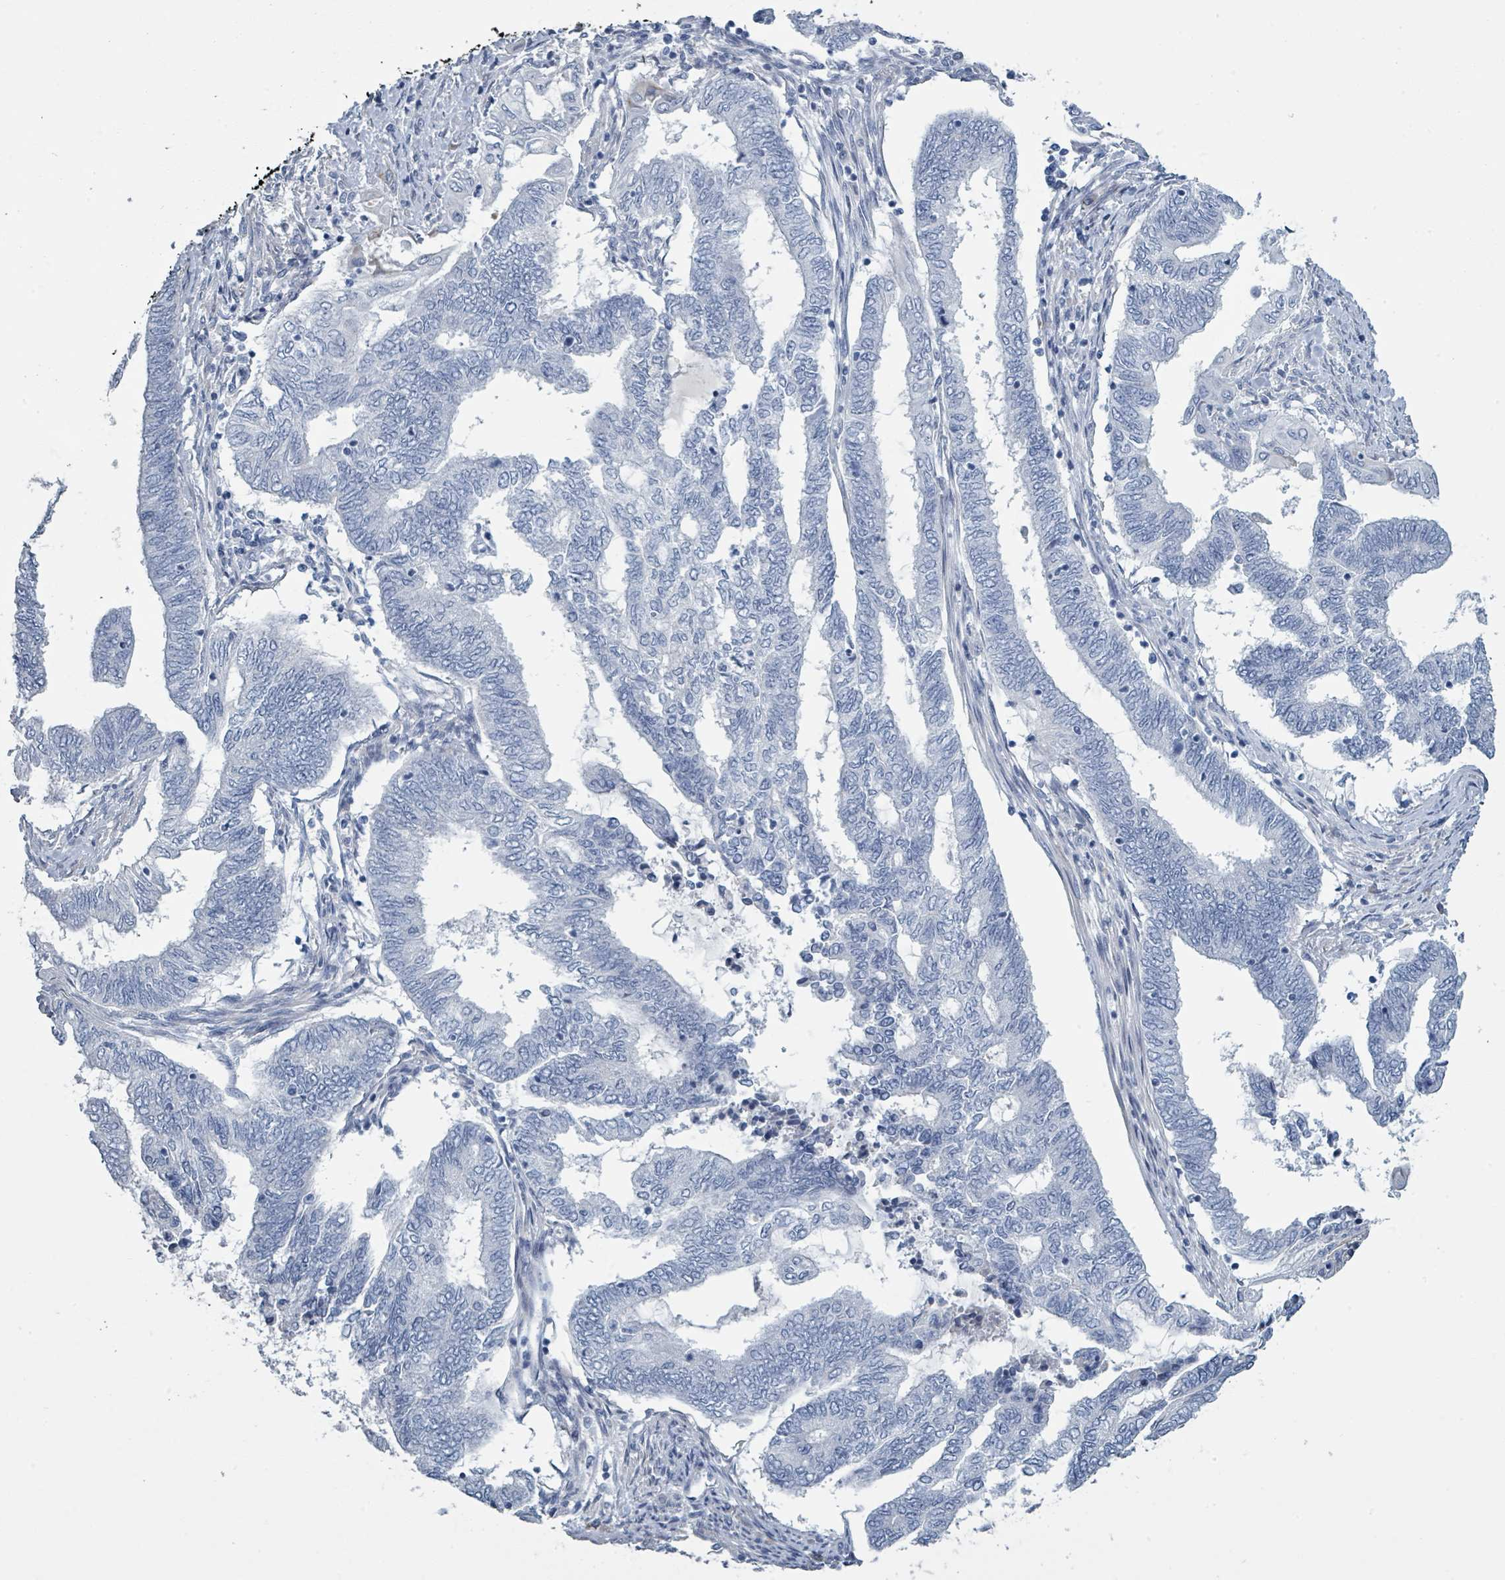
{"staining": {"intensity": "negative", "quantity": "none", "location": "none"}, "tissue": "endometrial cancer", "cell_type": "Tumor cells", "image_type": "cancer", "snomed": [{"axis": "morphology", "description": "Adenocarcinoma, NOS"}, {"axis": "topography", "description": "Uterus"}, {"axis": "topography", "description": "Endometrium"}], "caption": "High power microscopy image of an IHC micrograph of endometrial adenocarcinoma, revealing no significant positivity in tumor cells. Brightfield microscopy of immunohistochemistry stained with DAB (brown) and hematoxylin (blue), captured at high magnification.", "gene": "RAB33B", "patient": {"sex": "female", "age": 70}}